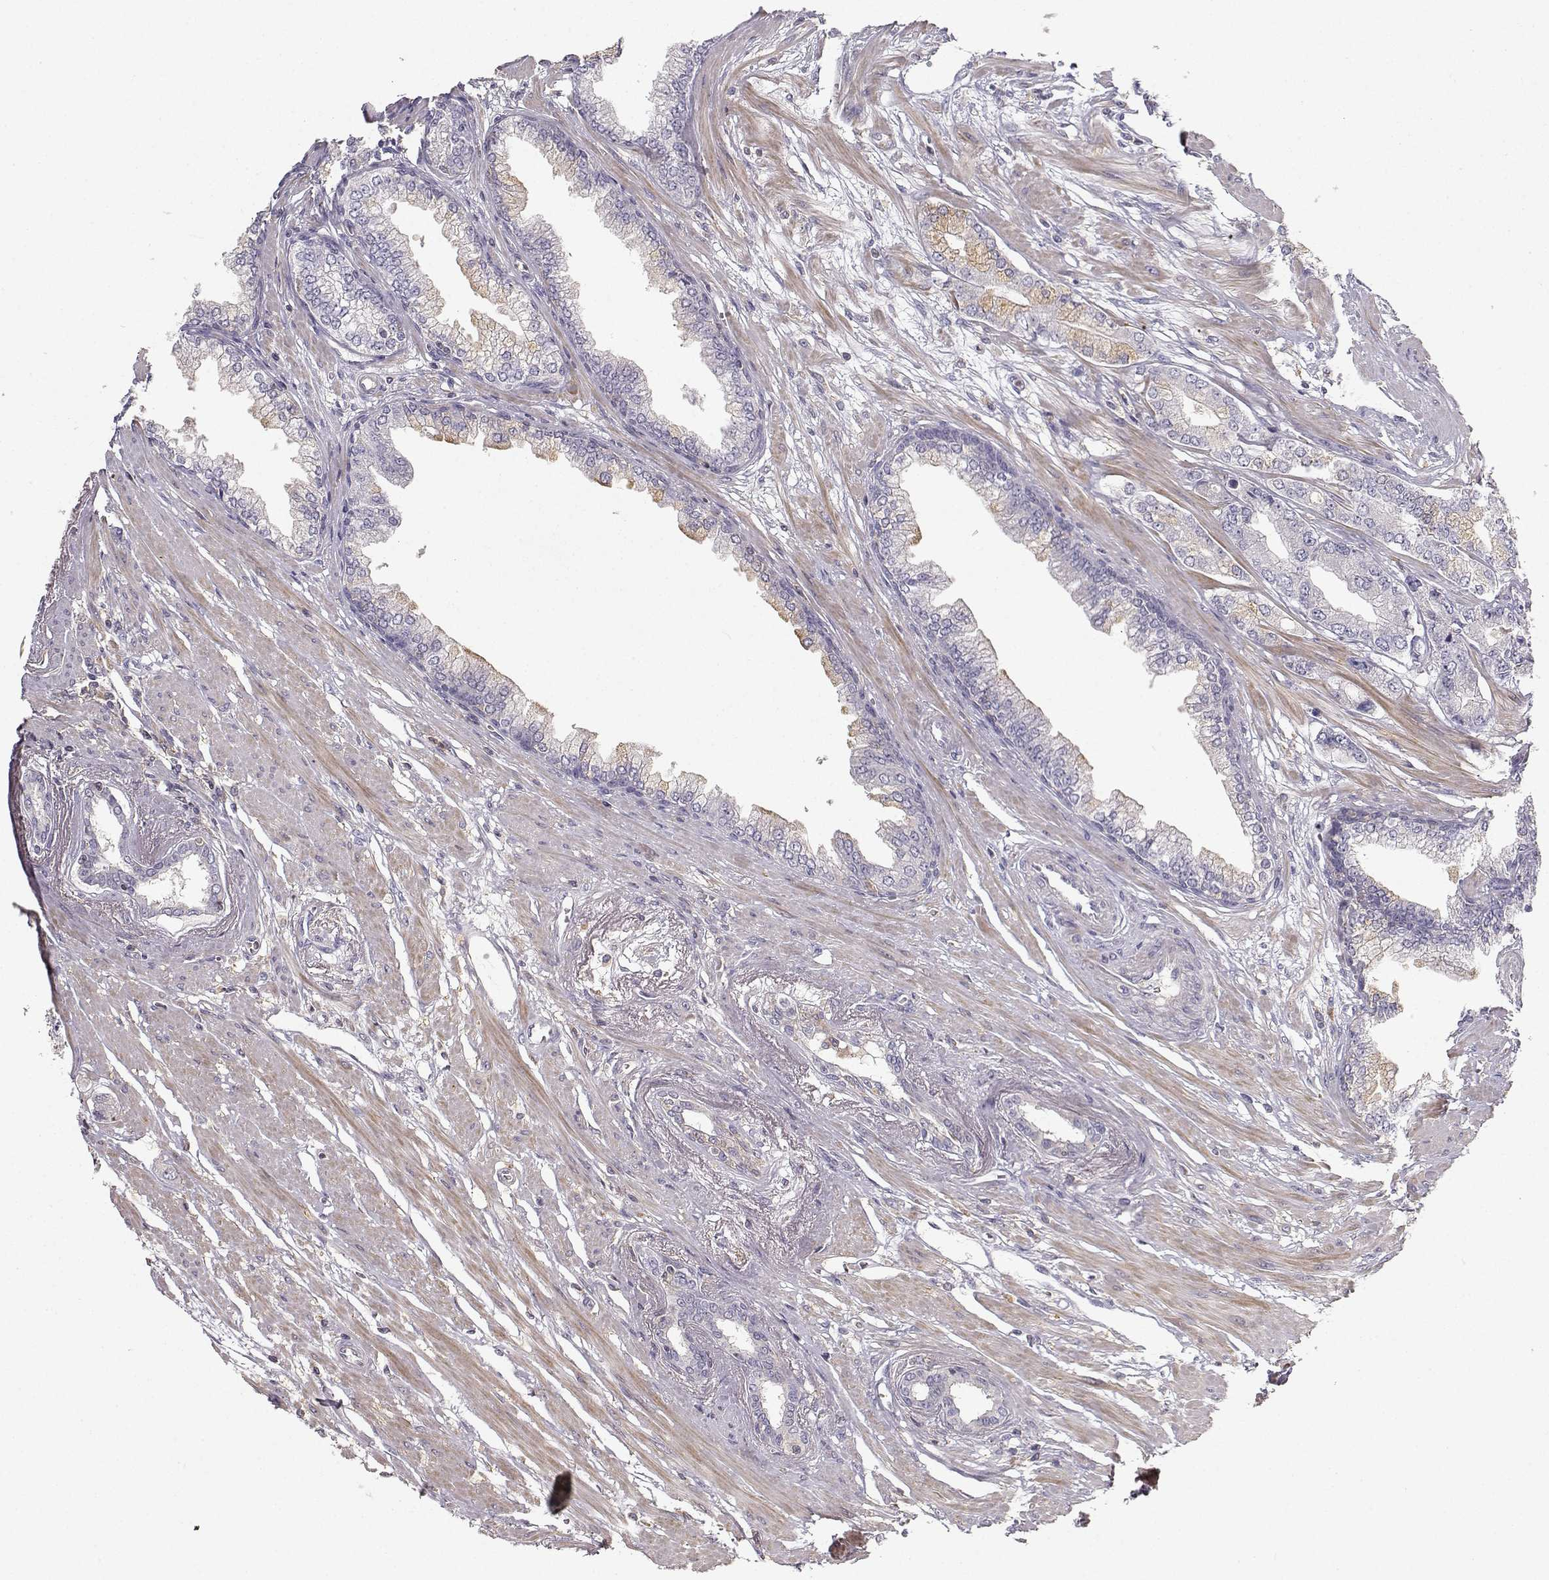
{"staining": {"intensity": "negative", "quantity": "none", "location": "none"}, "tissue": "prostate cancer", "cell_type": "Tumor cells", "image_type": "cancer", "snomed": [{"axis": "morphology", "description": "Adenocarcinoma, Low grade"}, {"axis": "topography", "description": "Prostate"}], "caption": "DAB (3,3'-diaminobenzidine) immunohistochemical staining of human prostate cancer shows no significant expression in tumor cells.", "gene": "VAV1", "patient": {"sex": "male", "age": 60}}